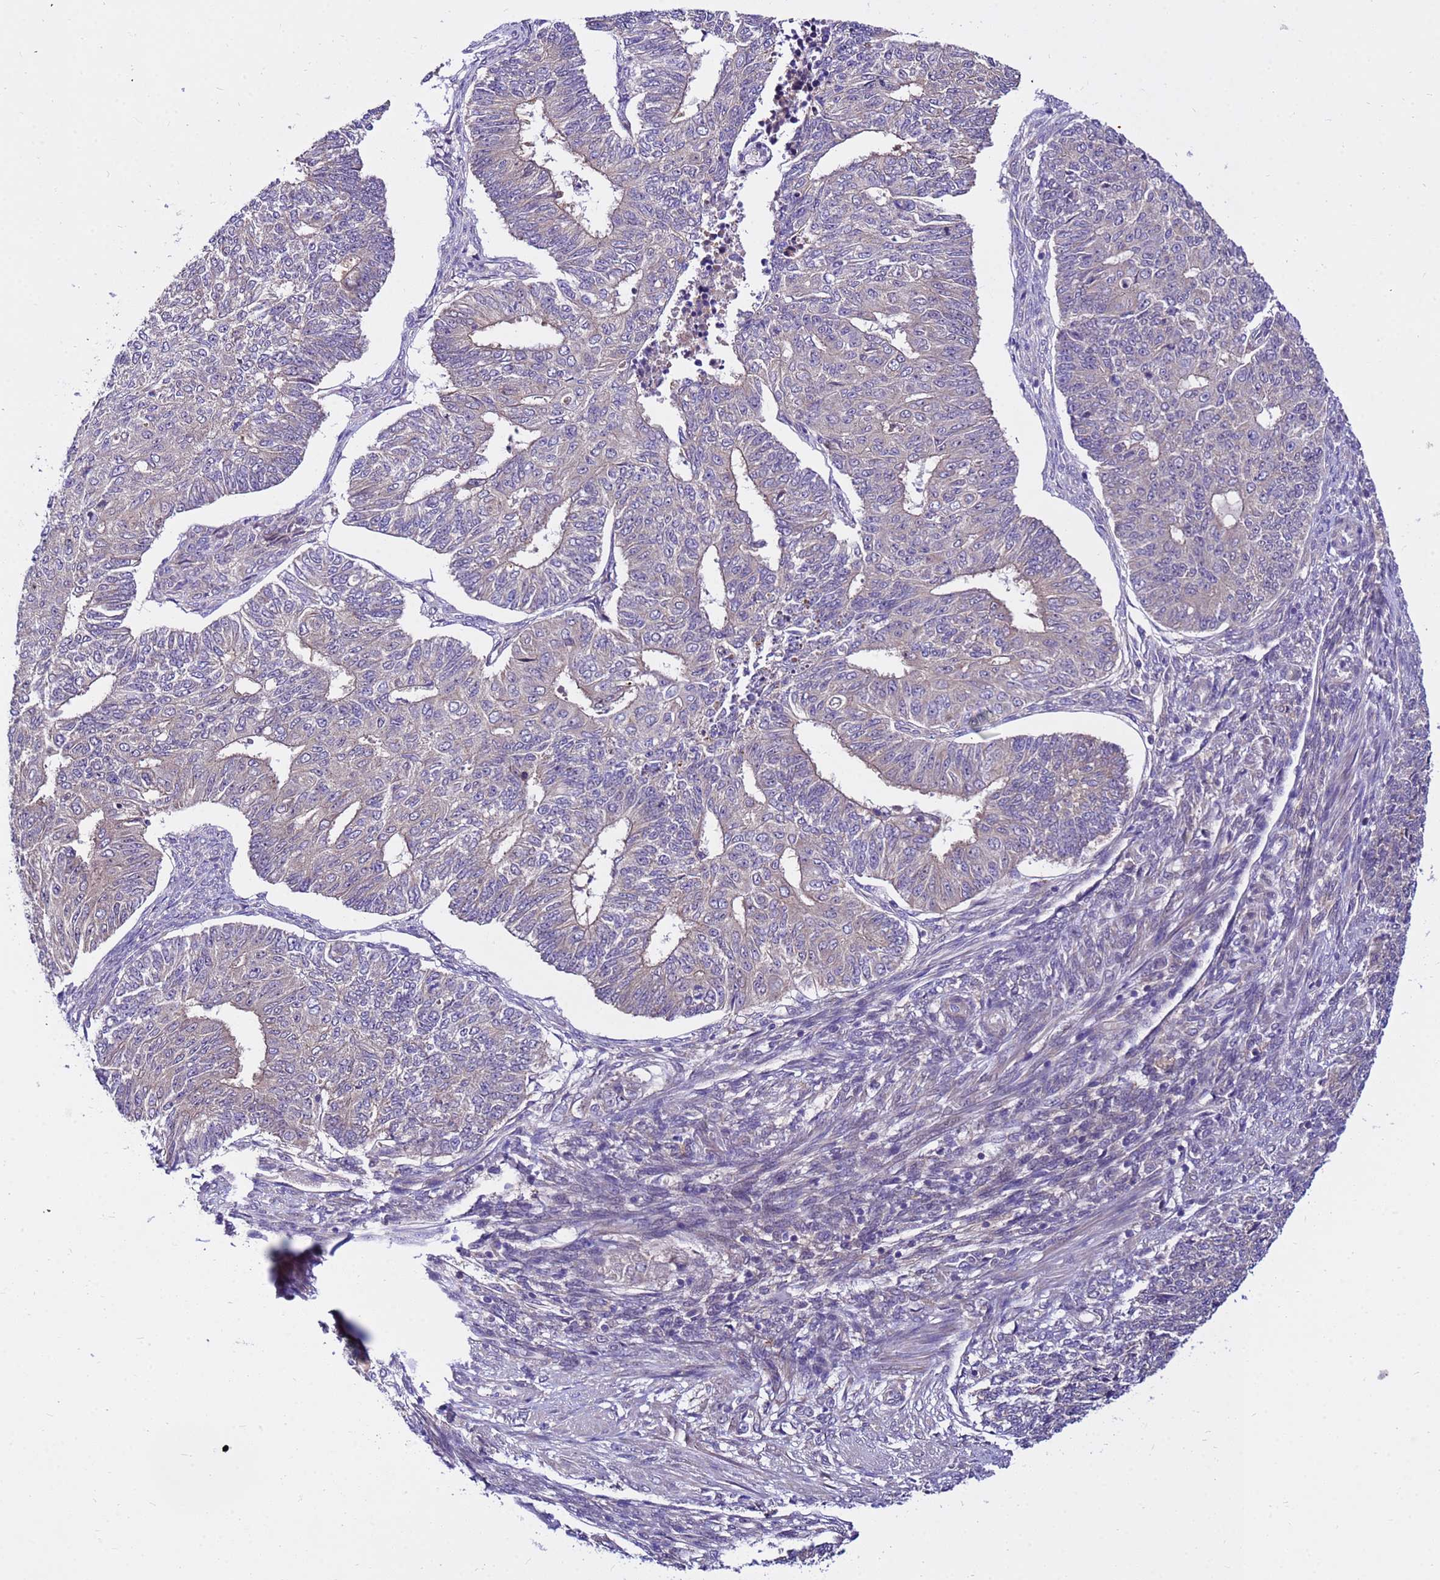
{"staining": {"intensity": "negative", "quantity": "none", "location": "none"}, "tissue": "endometrial cancer", "cell_type": "Tumor cells", "image_type": "cancer", "snomed": [{"axis": "morphology", "description": "Adenocarcinoma, NOS"}, {"axis": "topography", "description": "Endometrium"}], "caption": "DAB immunohistochemical staining of endometrial cancer (adenocarcinoma) reveals no significant expression in tumor cells.", "gene": "GET3", "patient": {"sex": "female", "age": 32}}